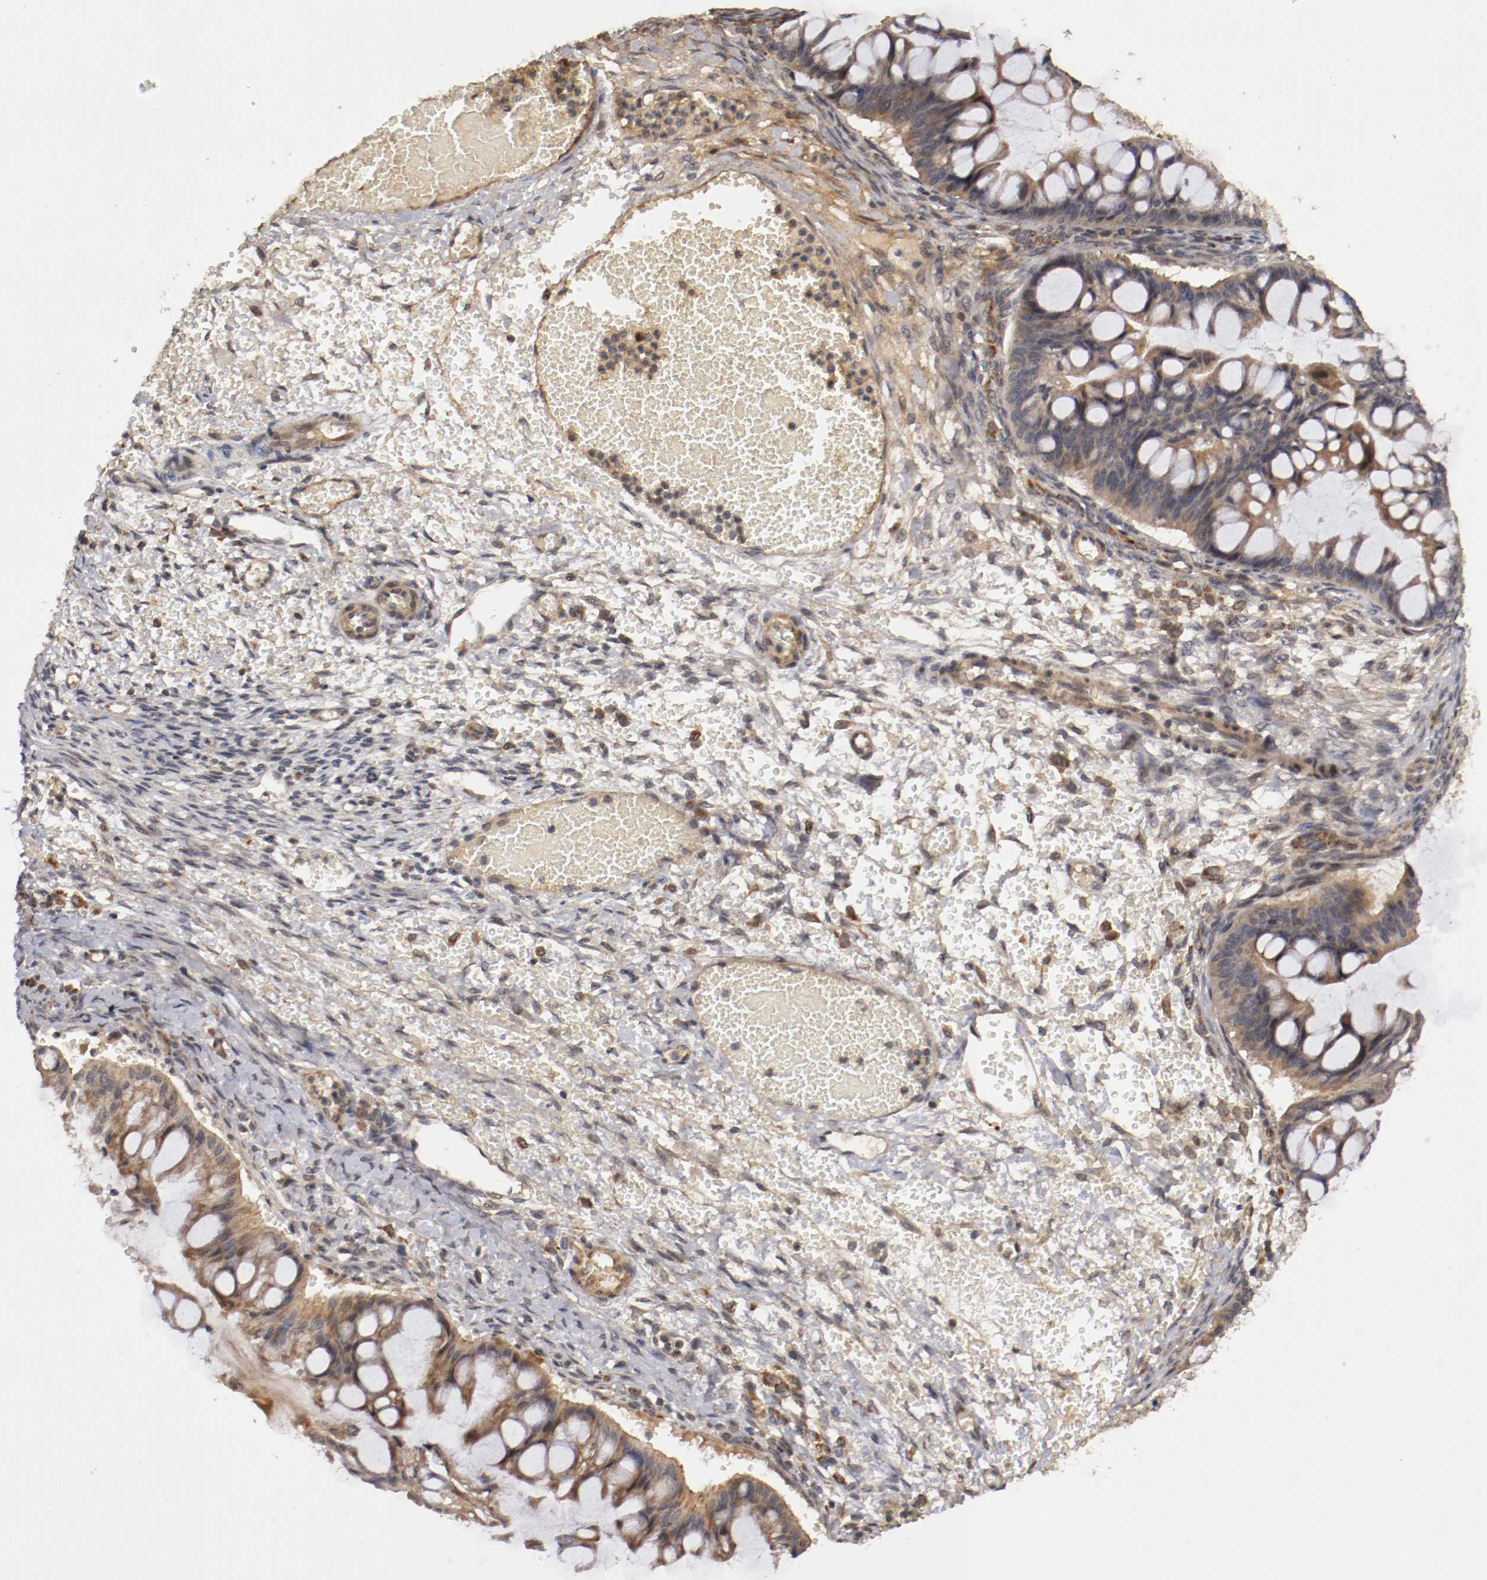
{"staining": {"intensity": "moderate", "quantity": "25%-75%", "location": "cytoplasmic/membranous"}, "tissue": "ovarian cancer", "cell_type": "Tumor cells", "image_type": "cancer", "snomed": [{"axis": "morphology", "description": "Cystadenocarcinoma, mucinous, NOS"}, {"axis": "topography", "description": "Ovary"}], "caption": "Immunohistochemical staining of human ovarian cancer (mucinous cystadenocarcinoma) displays medium levels of moderate cytoplasmic/membranous staining in approximately 25%-75% of tumor cells.", "gene": "TNFRSF1B", "patient": {"sex": "female", "age": 73}}